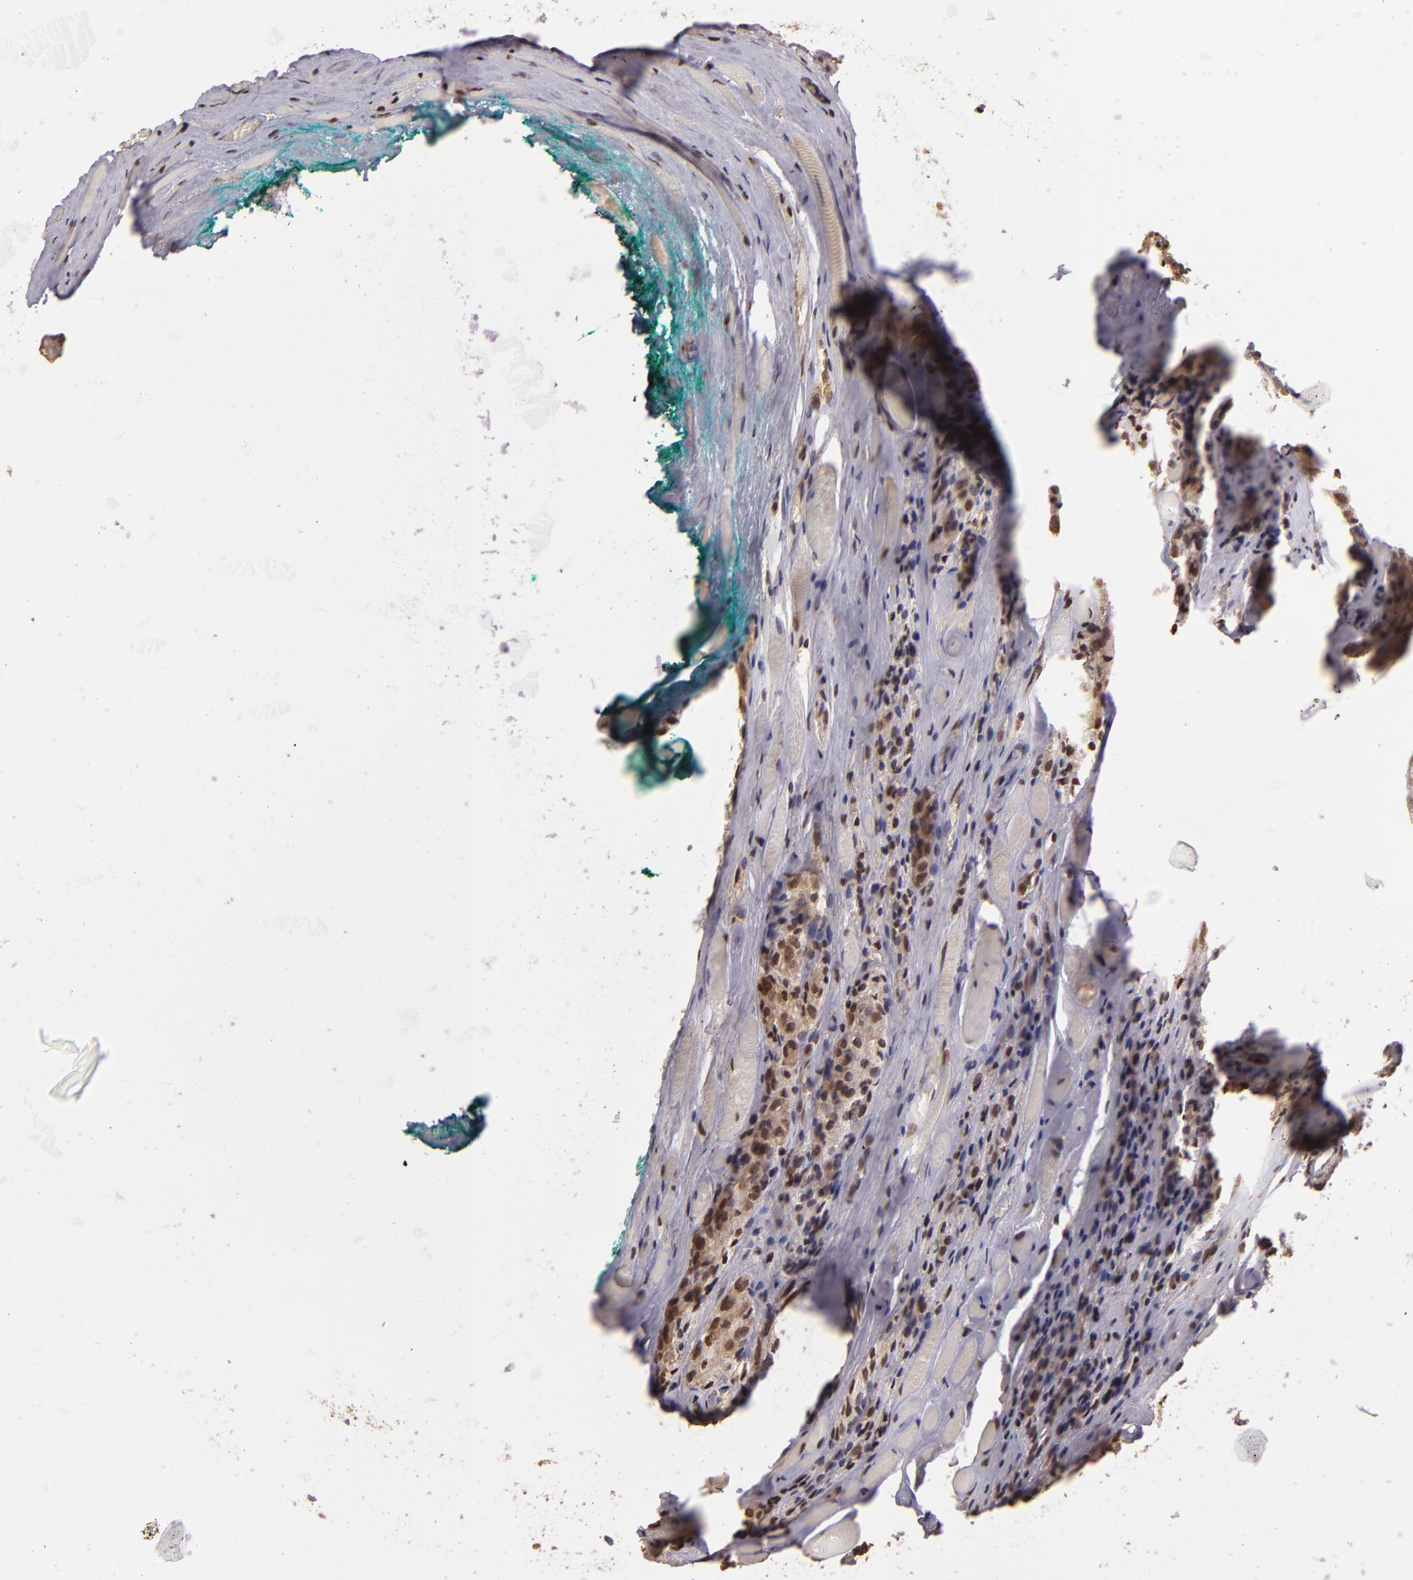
{"staining": {"intensity": "weak", "quantity": "25%-75%", "location": "cytoplasmic/membranous"}, "tissue": "prostate cancer", "cell_type": "Tumor cells", "image_type": "cancer", "snomed": [{"axis": "morphology", "description": "Adenocarcinoma, Medium grade"}, {"axis": "topography", "description": "Prostate"}], "caption": "About 25%-75% of tumor cells in human prostate cancer (medium-grade adenocarcinoma) show weak cytoplasmic/membranous protein staining as visualized by brown immunohistochemical staining.", "gene": "ARPC2", "patient": {"sex": "male", "age": 60}}